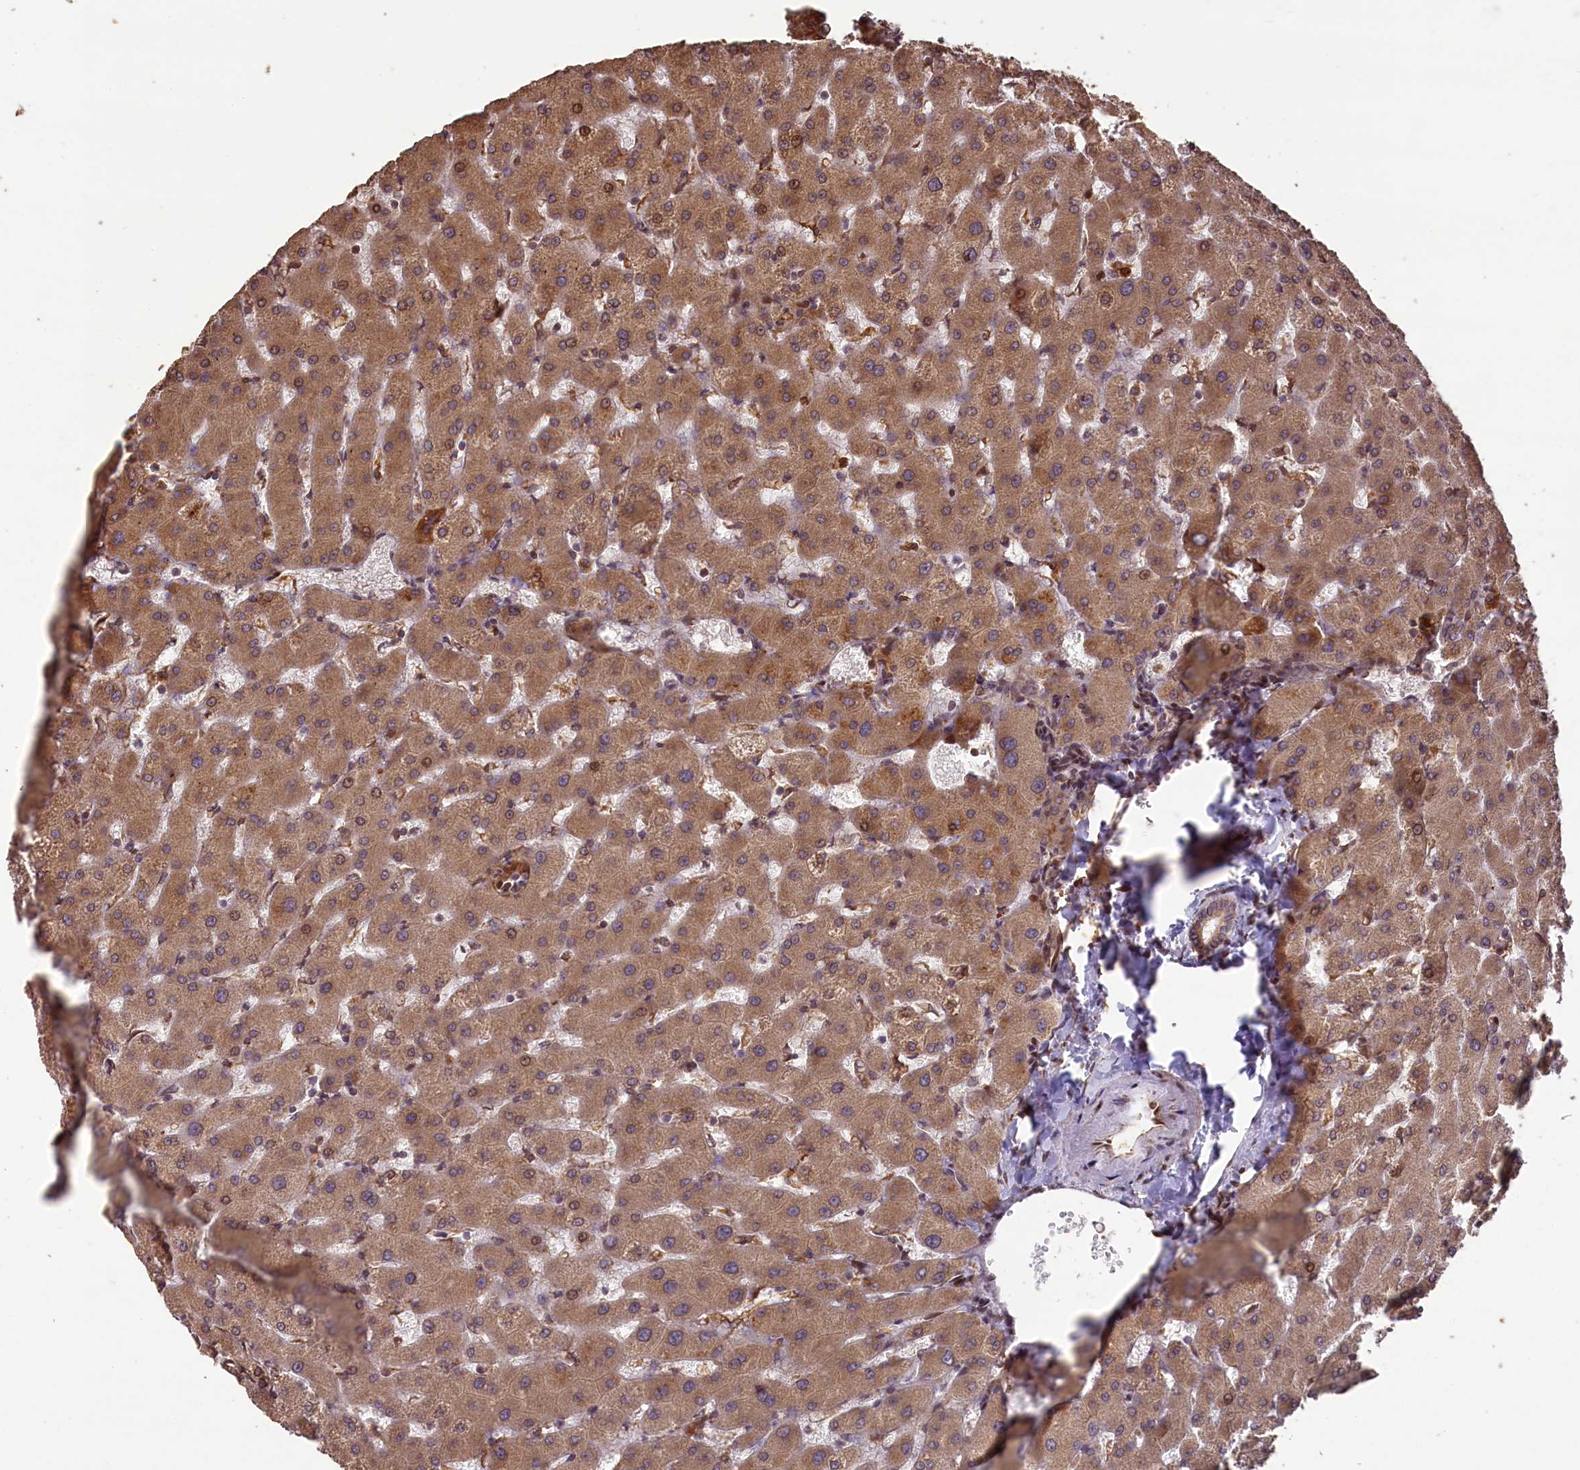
{"staining": {"intensity": "moderate", "quantity": ">75%", "location": "cytoplasmic/membranous"}, "tissue": "liver", "cell_type": "Cholangiocytes", "image_type": "normal", "snomed": [{"axis": "morphology", "description": "Normal tissue, NOS"}, {"axis": "topography", "description": "Liver"}], "caption": "Moderate cytoplasmic/membranous staining is present in approximately >75% of cholangiocytes in benign liver.", "gene": "SLC38A7", "patient": {"sex": "female", "age": 63}}